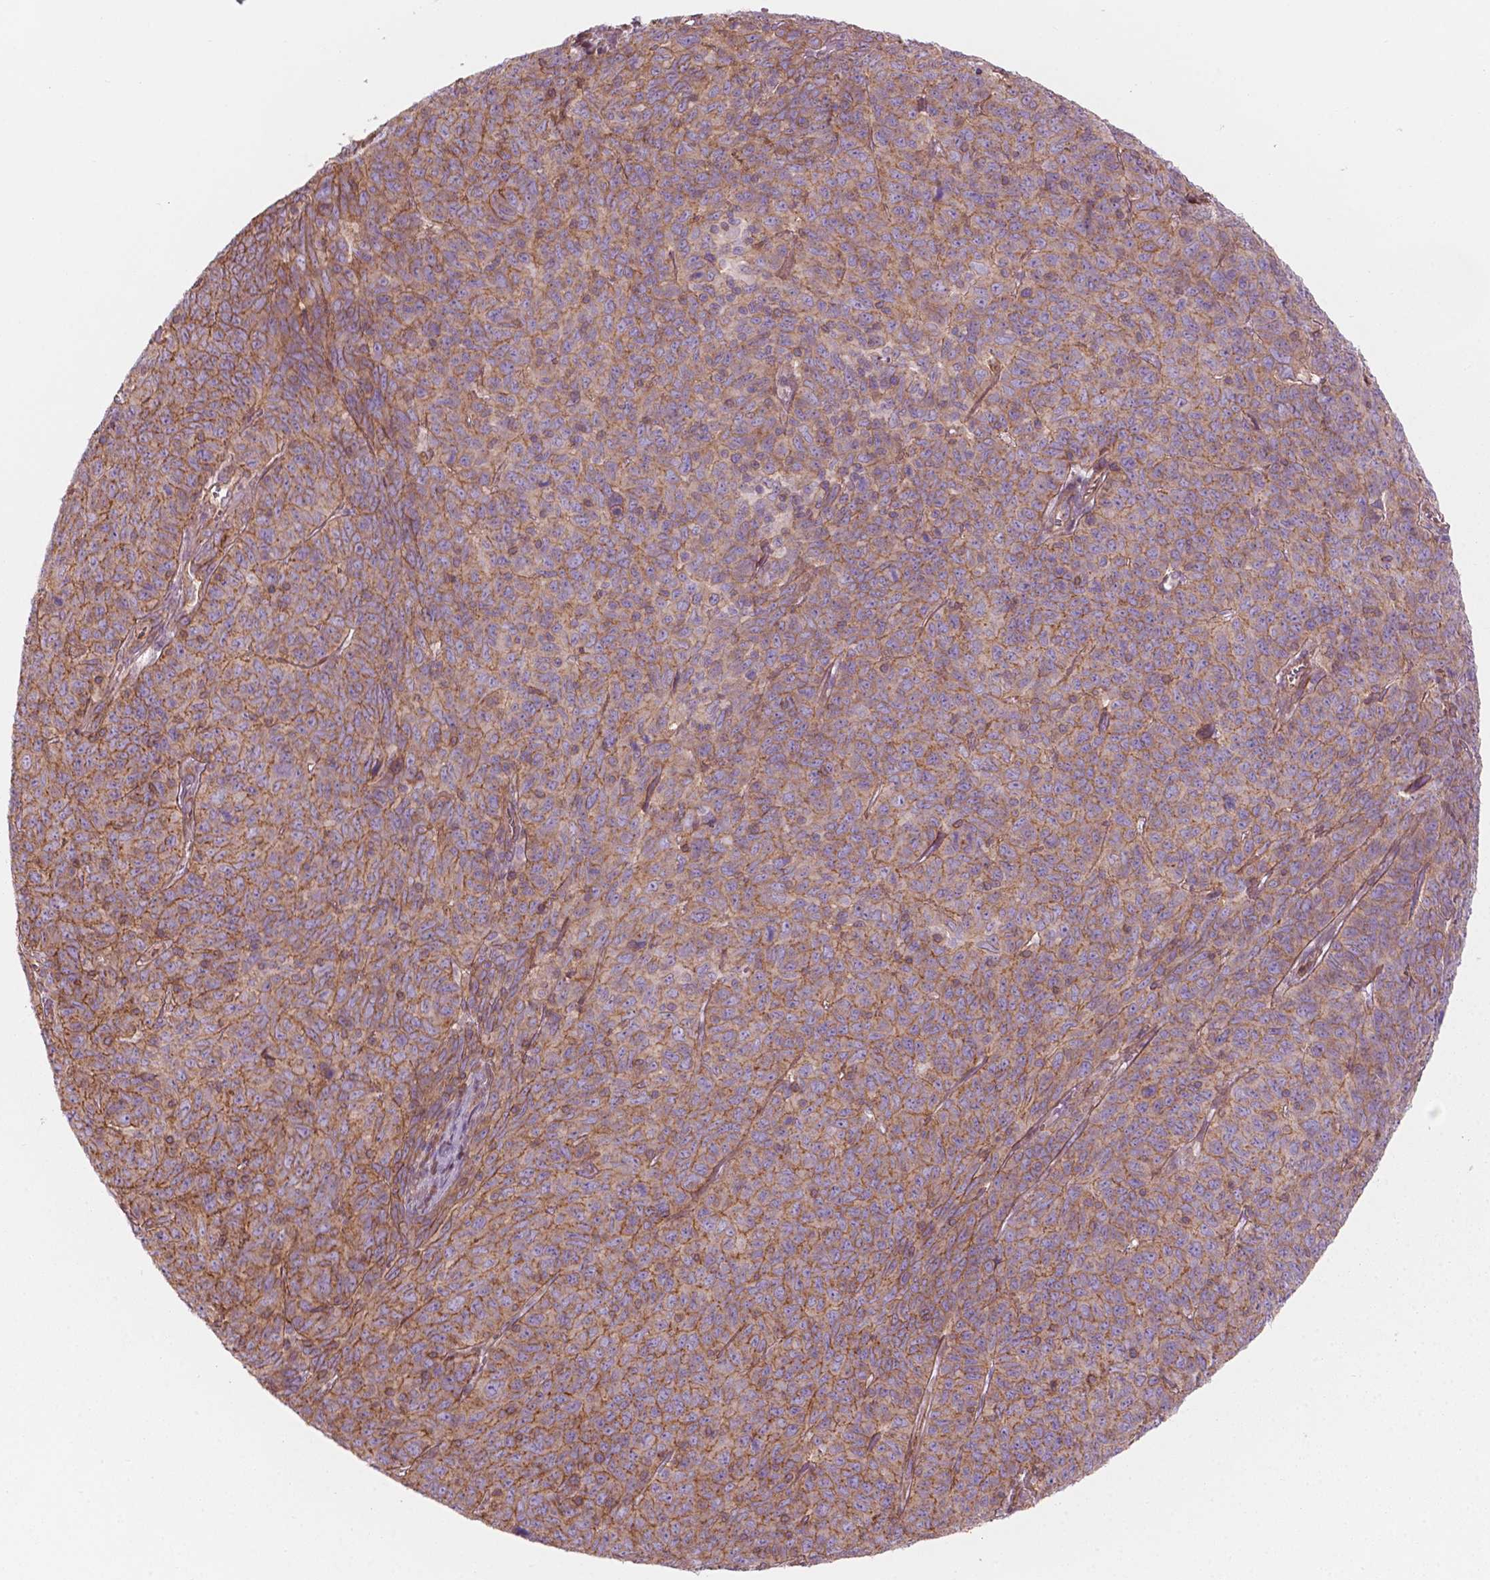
{"staining": {"intensity": "moderate", "quantity": ">75%", "location": "cytoplasmic/membranous"}, "tissue": "skin cancer", "cell_type": "Tumor cells", "image_type": "cancer", "snomed": [{"axis": "morphology", "description": "Squamous cell carcinoma, NOS"}, {"axis": "topography", "description": "Skin"}, {"axis": "topography", "description": "Anal"}], "caption": "Moderate cytoplasmic/membranous protein expression is identified in approximately >75% of tumor cells in squamous cell carcinoma (skin). (Brightfield microscopy of DAB IHC at high magnification).", "gene": "SURF4", "patient": {"sex": "female", "age": 51}}